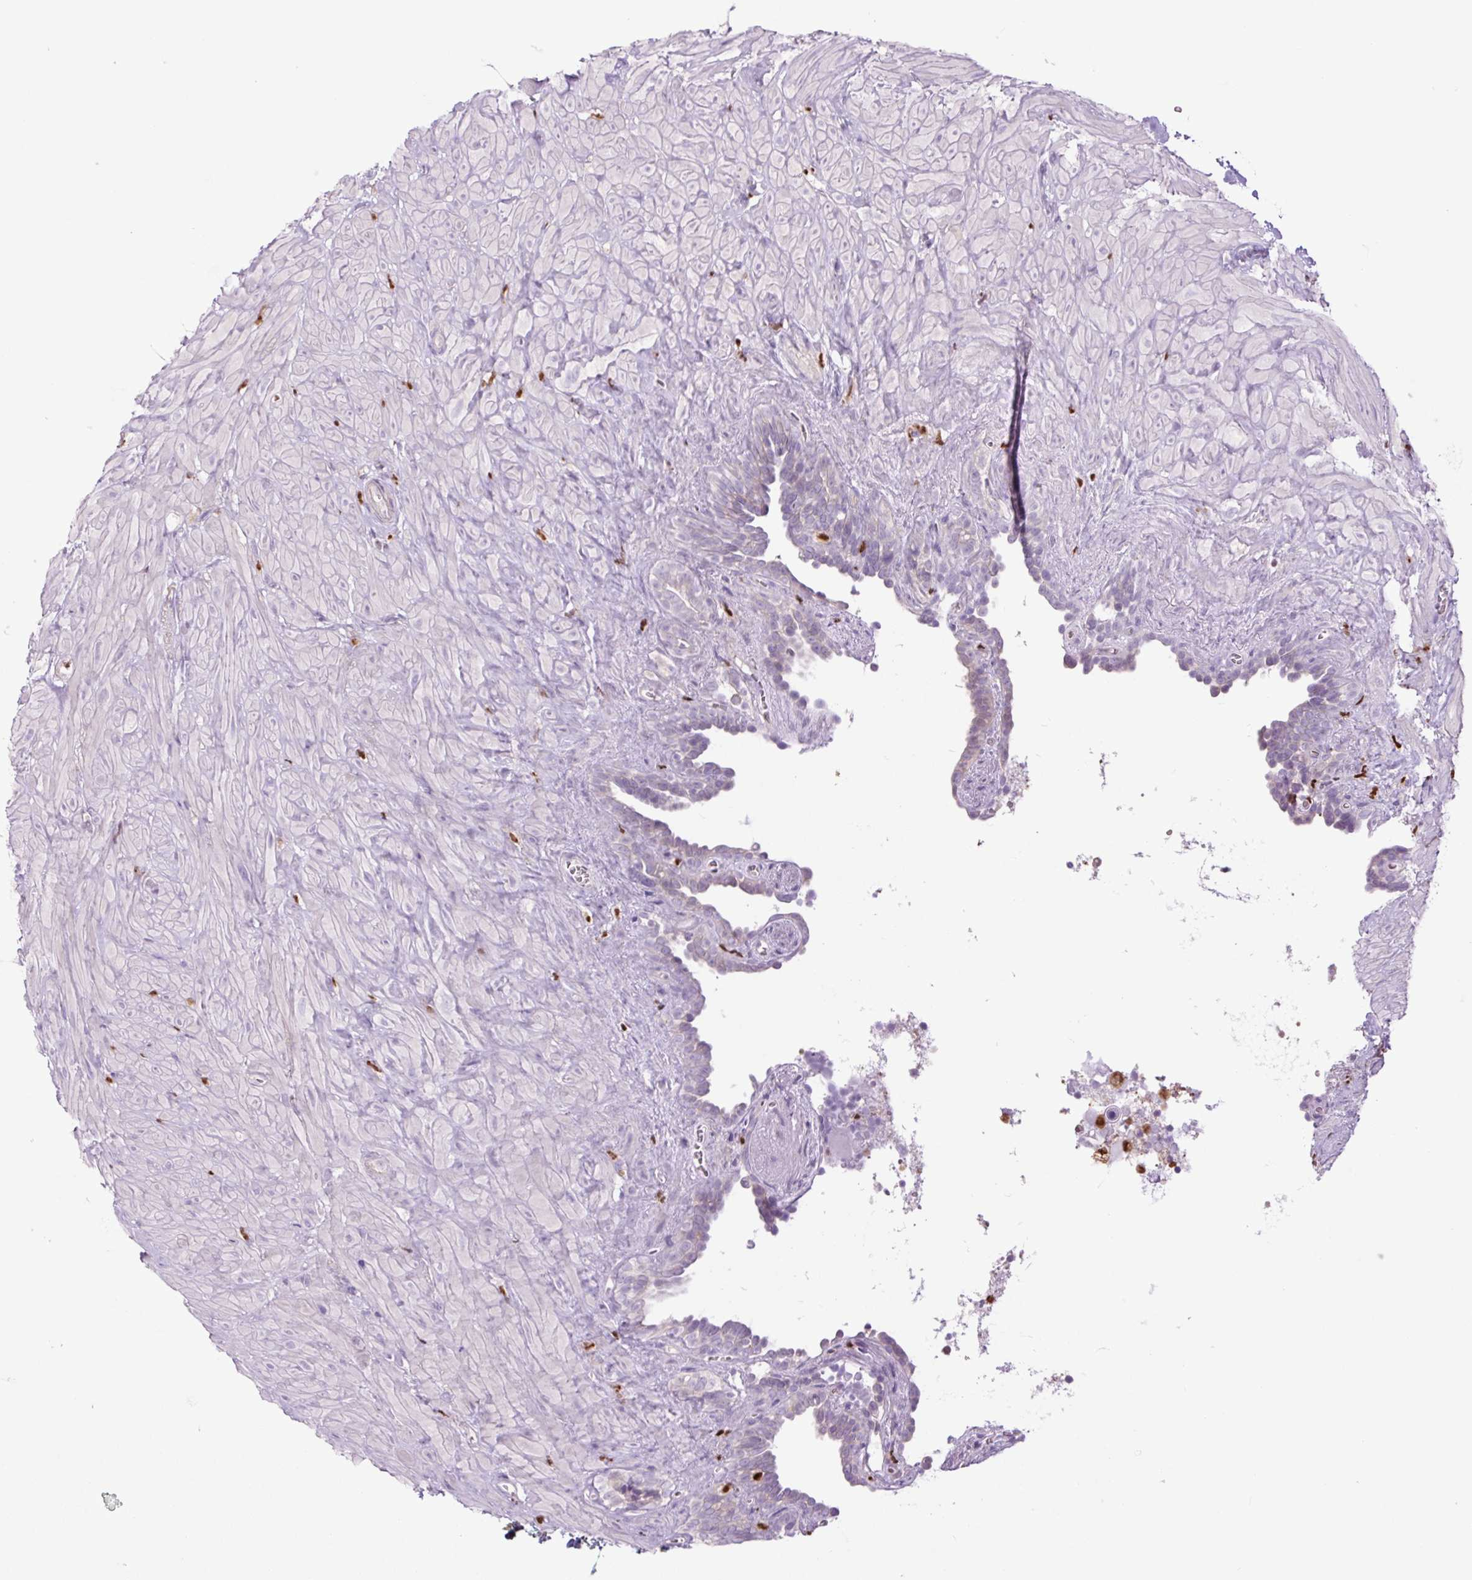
{"staining": {"intensity": "negative", "quantity": "none", "location": "none"}, "tissue": "seminal vesicle", "cell_type": "Glandular cells", "image_type": "normal", "snomed": [{"axis": "morphology", "description": "Normal tissue, NOS"}, {"axis": "topography", "description": "Seminal veicle"}], "caption": "Normal seminal vesicle was stained to show a protein in brown. There is no significant staining in glandular cells.", "gene": "SPI1", "patient": {"sex": "male", "age": 76}}